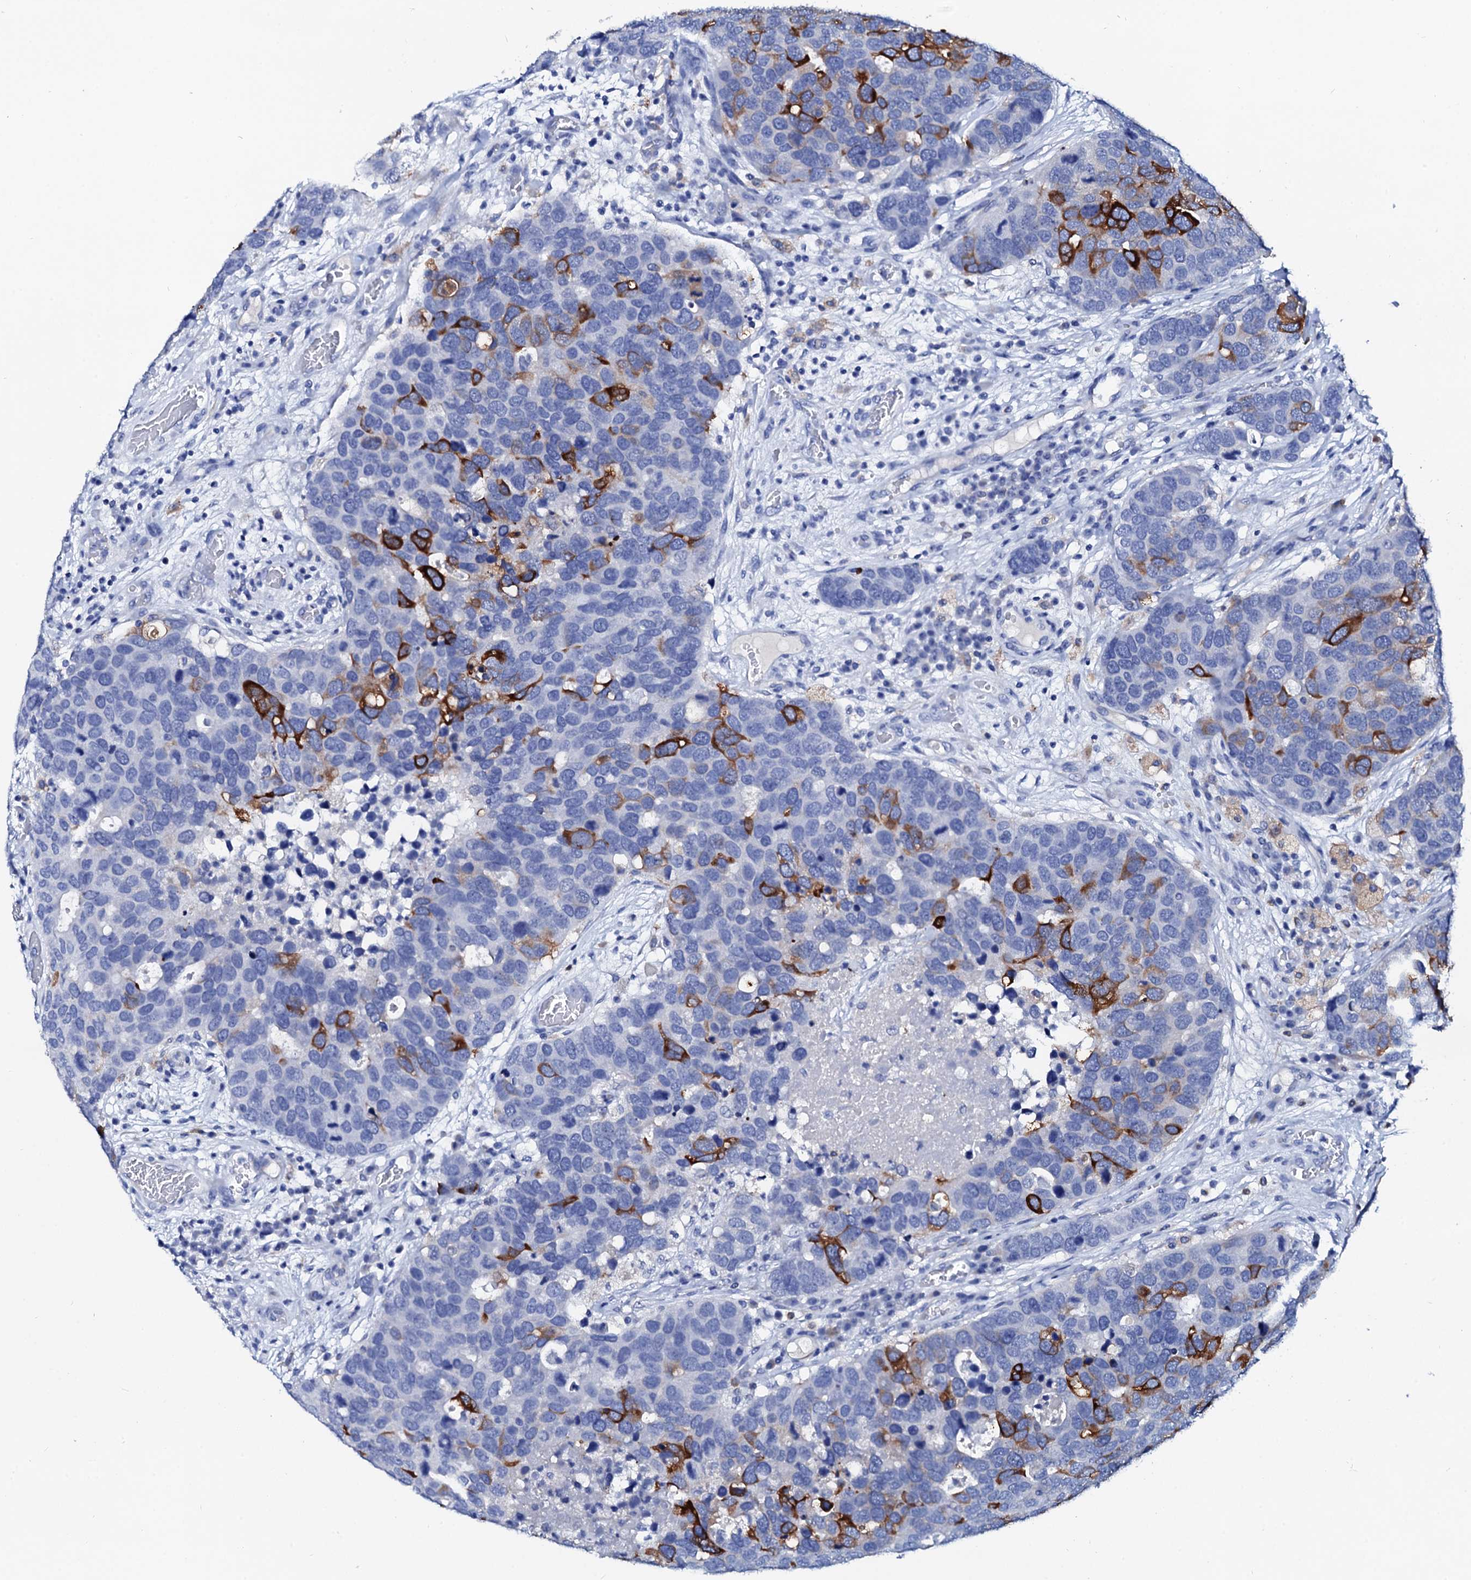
{"staining": {"intensity": "strong", "quantity": "25%-75%", "location": "cytoplasmic/membranous"}, "tissue": "breast cancer", "cell_type": "Tumor cells", "image_type": "cancer", "snomed": [{"axis": "morphology", "description": "Duct carcinoma"}, {"axis": "topography", "description": "Breast"}], "caption": "An IHC photomicrograph of tumor tissue is shown. Protein staining in brown labels strong cytoplasmic/membranous positivity in breast cancer (invasive ductal carcinoma) within tumor cells.", "gene": "GLB1L3", "patient": {"sex": "female", "age": 83}}